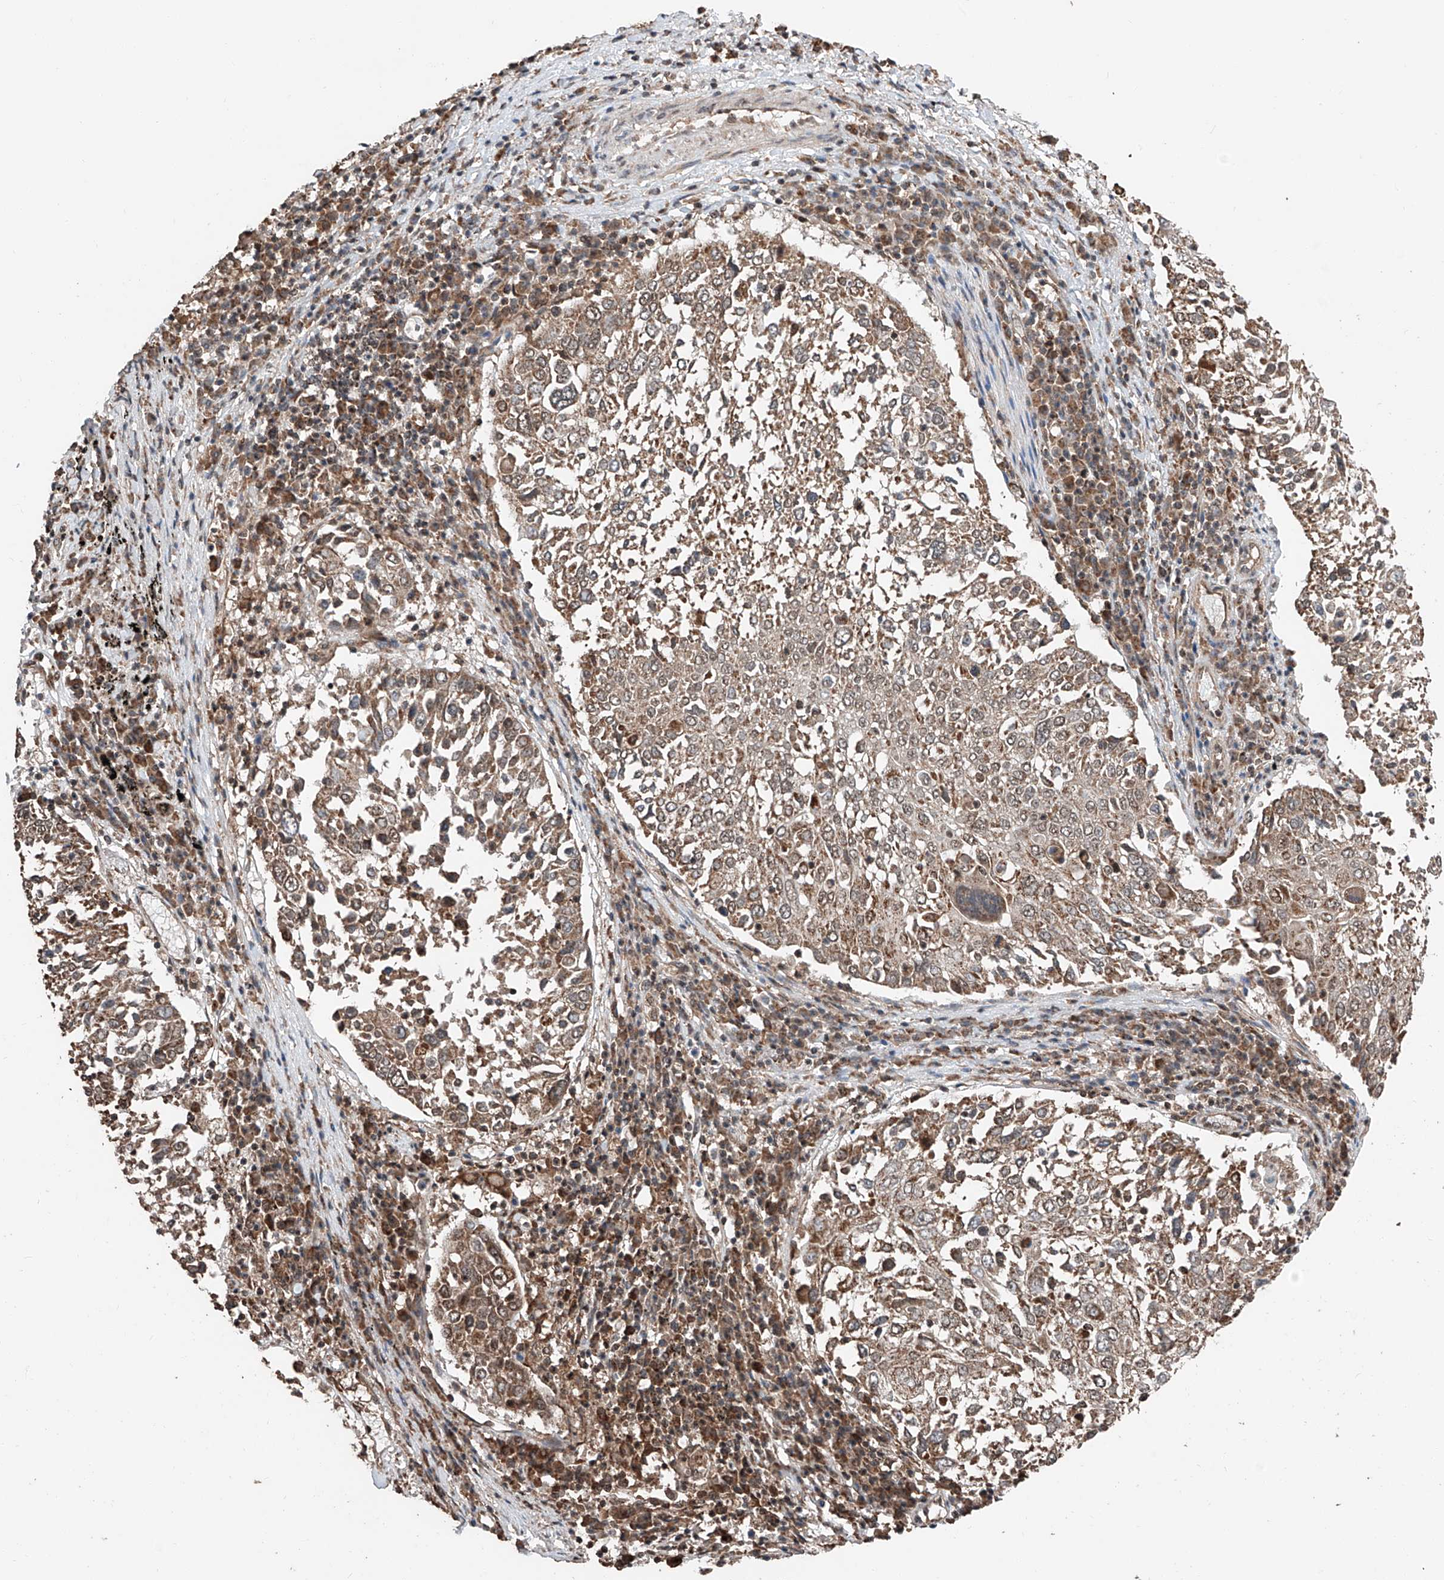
{"staining": {"intensity": "moderate", "quantity": "25%-75%", "location": "cytoplasmic/membranous"}, "tissue": "lung cancer", "cell_type": "Tumor cells", "image_type": "cancer", "snomed": [{"axis": "morphology", "description": "Squamous cell carcinoma, NOS"}, {"axis": "topography", "description": "Lung"}], "caption": "Protein staining reveals moderate cytoplasmic/membranous positivity in approximately 25%-75% of tumor cells in lung cancer.", "gene": "ZNF445", "patient": {"sex": "male", "age": 65}}